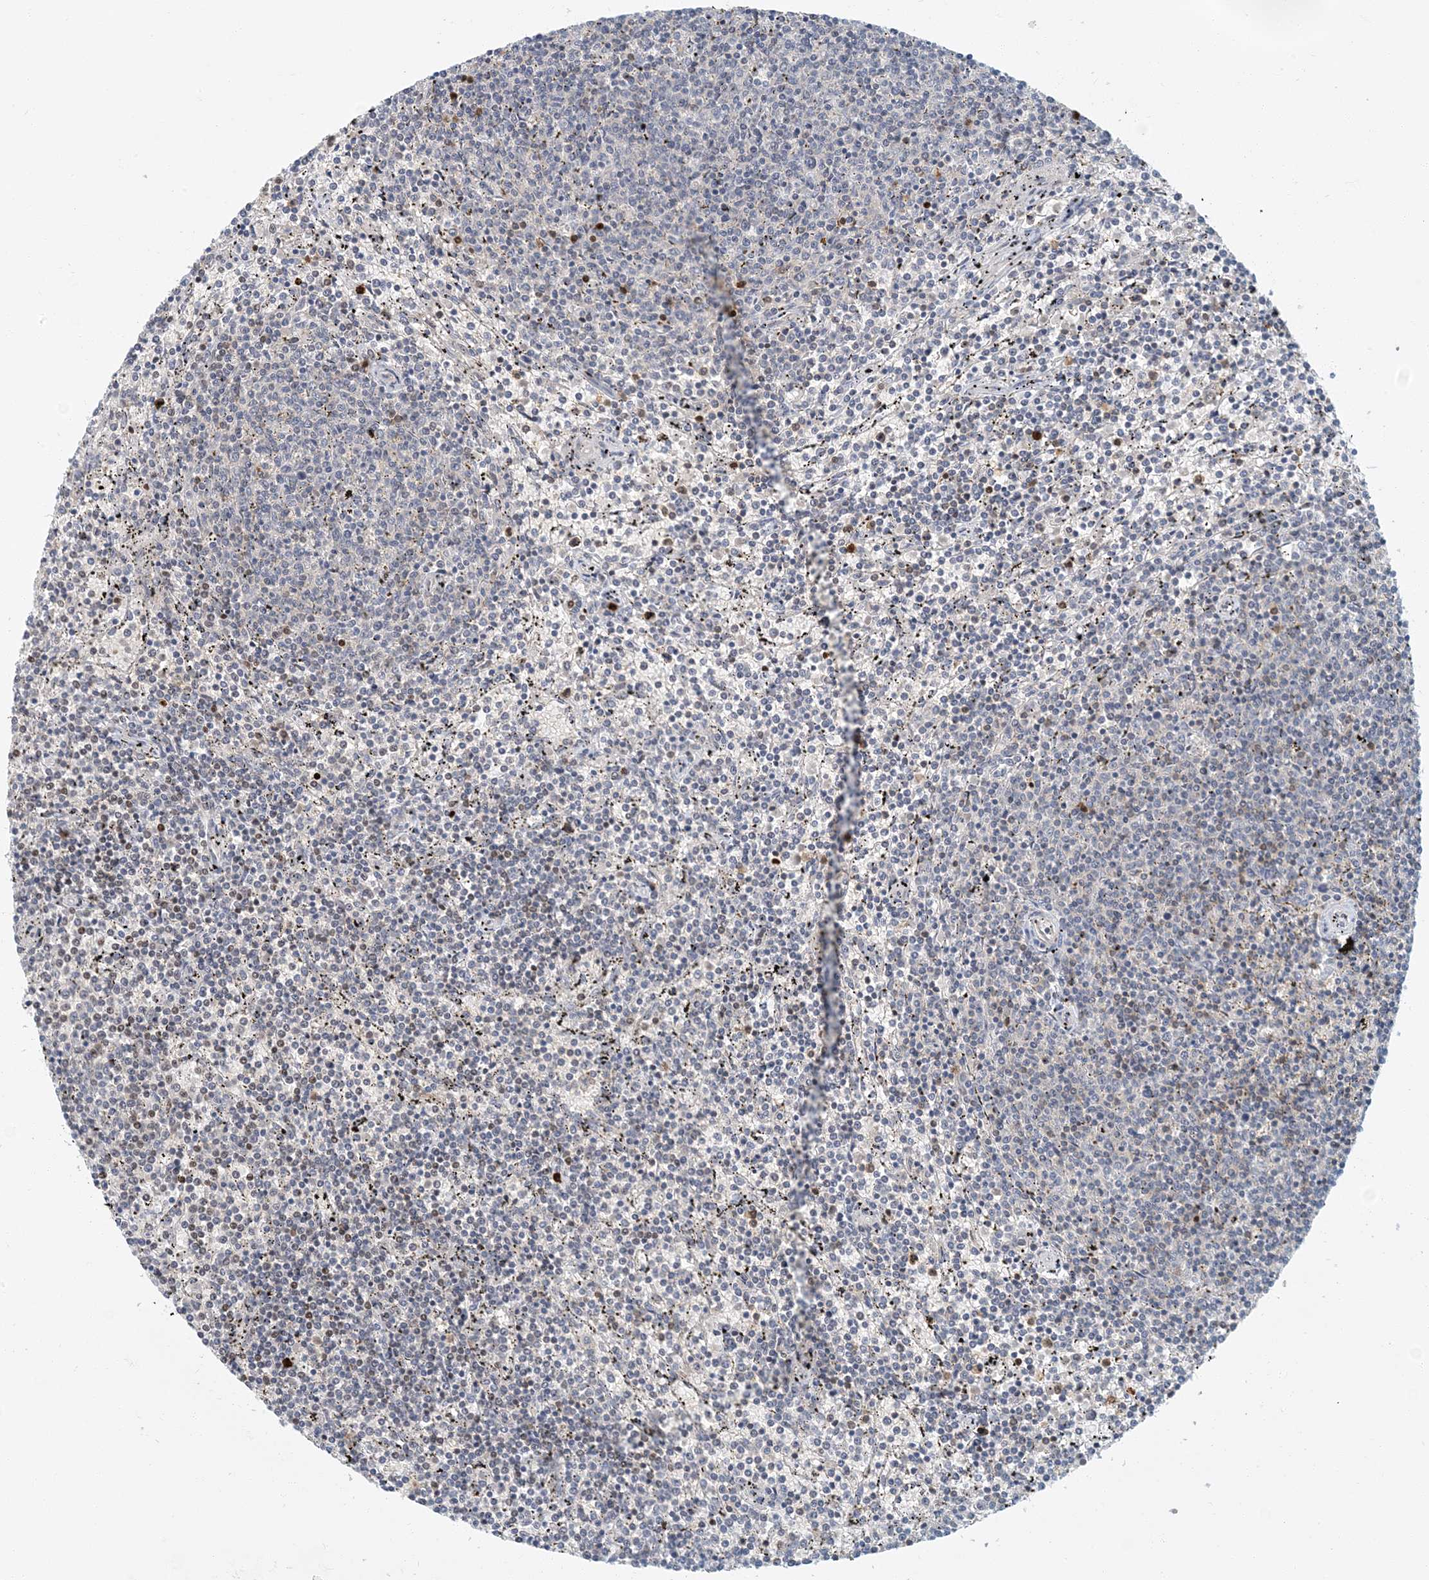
{"staining": {"intensity": "negative", "quantity": "none", "location": "none"}, "tissue": "lymphoma", "cell_type": "Tumor cells", "image_type": "cancer", "snomed": [{"axis": "morphology", "description": "Malignant lymphoma, non-Hodgkin's type, Low grade"}, {"axis": "topography", "description": "Spleen"}], "caption": "This is a photomicrograph of immunohistochemistry staining of lymphoma, which shows no expression in tumor cells.", "gene": "AK9", "patient": {"sex": "female", "age": 50}}